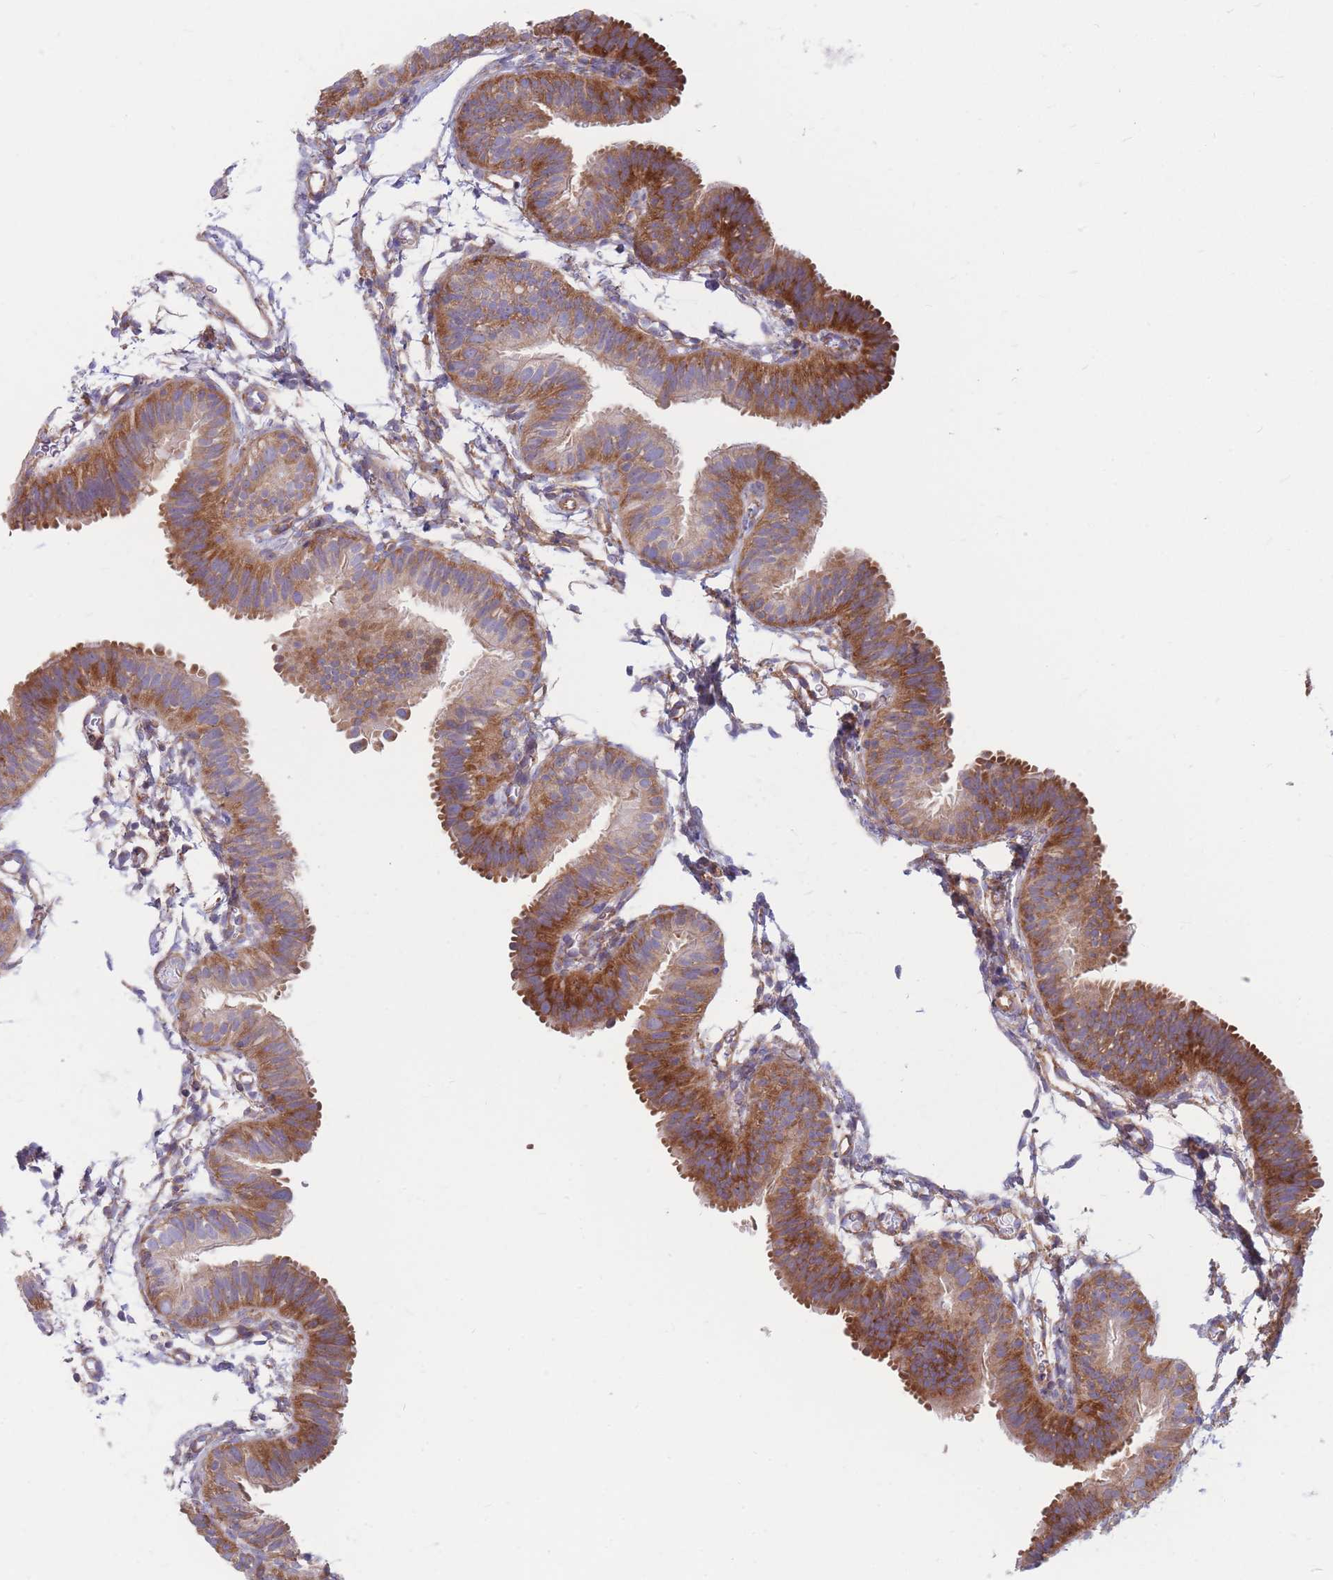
{"staining": {"intensity": "strong", "quantity": ">75%", "location": "cytoplasmic/membranous"}, "tissue": "fallopian tube", "cell_type": "Glandular cells", "image_type": "normal", "snomed": [{"axis": "morphology", "description": "Normal tissue, NOS"}, {"axis": "topography", "description": "Fallopian tube"}], "caption": "High-power microscopy captured an immunohistochemistry image of unremarkable fallopian tube, revealing strong cytoplasmic/membranous positivity in approximately >75% of glandular cells.", "gene": "RPL8", "patient": {"sex": "female", "age": 35}}